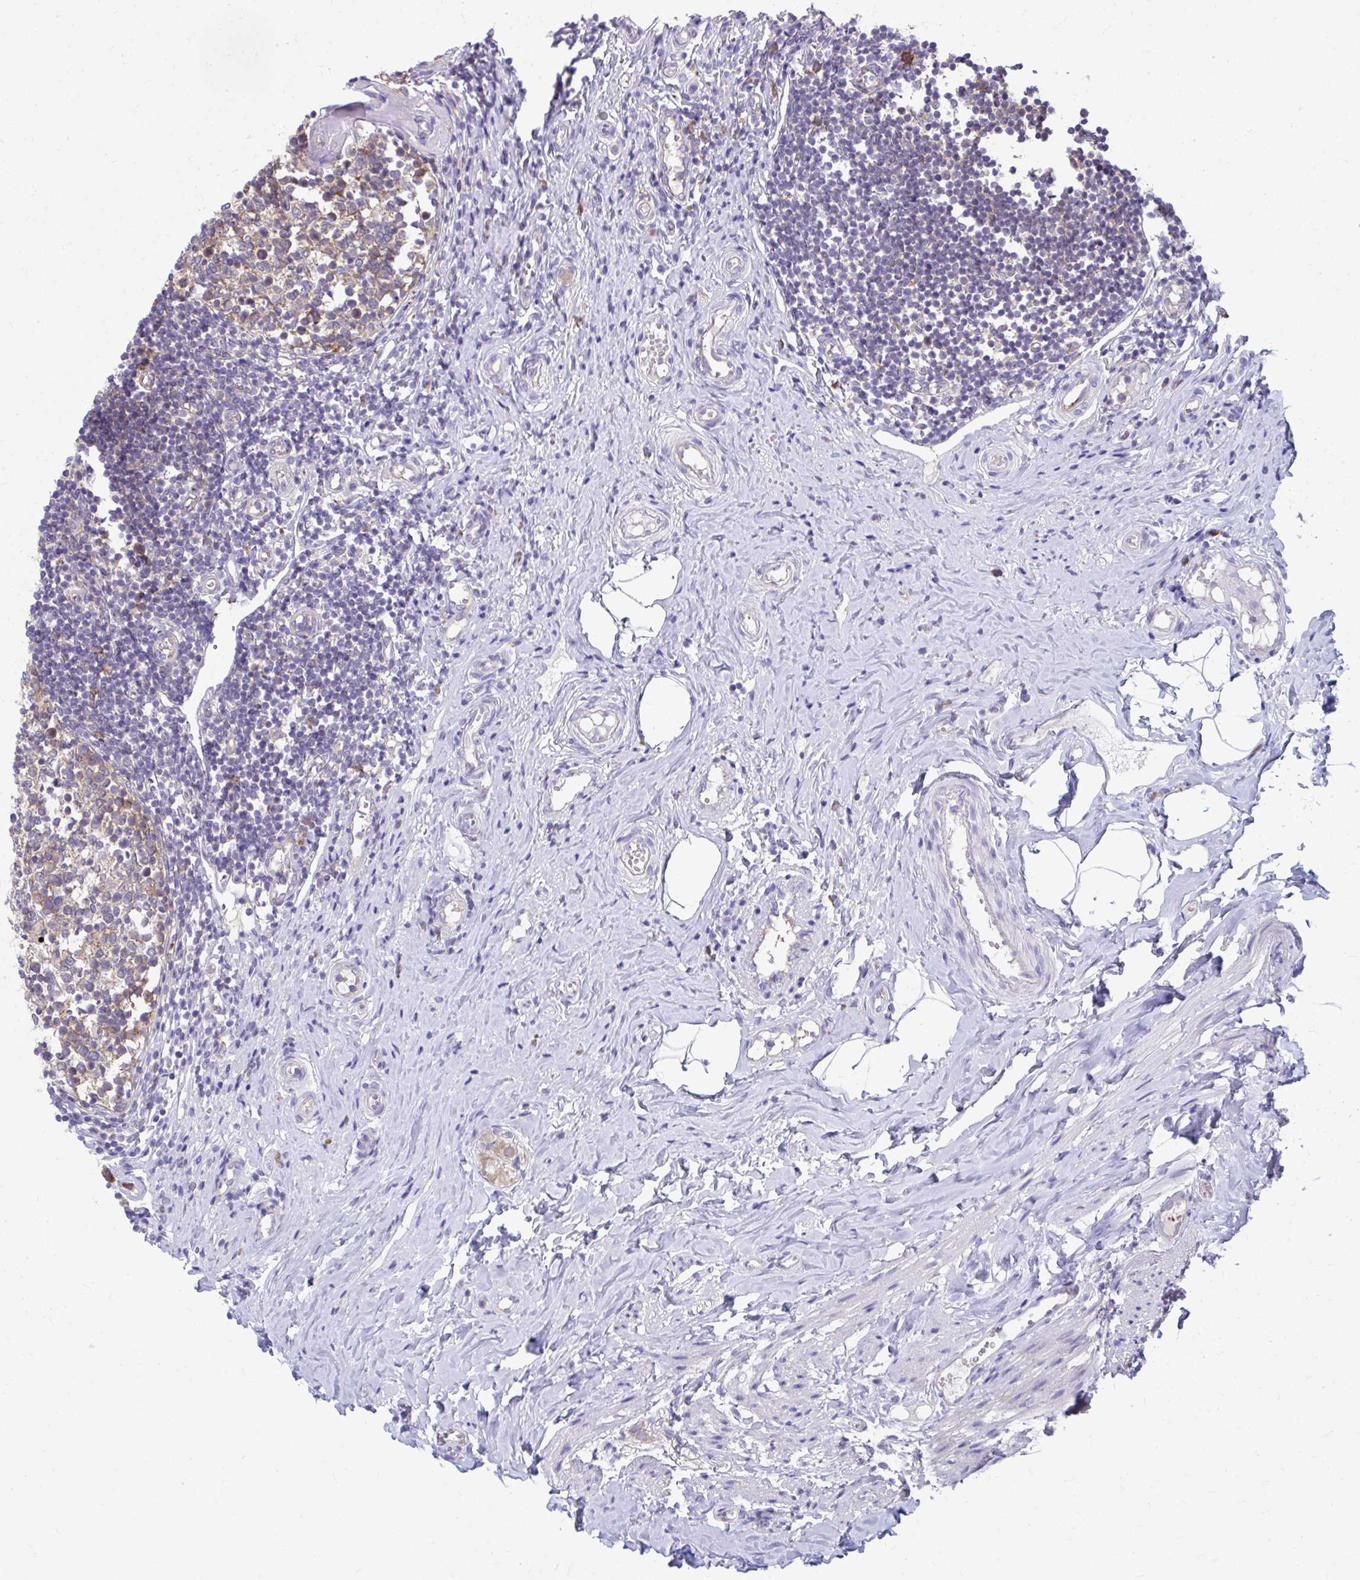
{"staining": {"intensity": "strong", "quantity": ">75%", "location": "cytoplasmic/membranous"}, "tissue": "appendix", "cell_type": "Glandular cells", "image_type": "normal", "snomed": [{"axis": "morphology", "description": "Normal tissue, NOS"}, {"axis": "topography", "description": "Appendix"}], "caption": "The immunohistochemical stain shows strong cytoplasmic/membranous staining in glandular cells of unremarkable appendix.", "gene": "SELENON", "patient": {"sex": "female", "age": 17}}